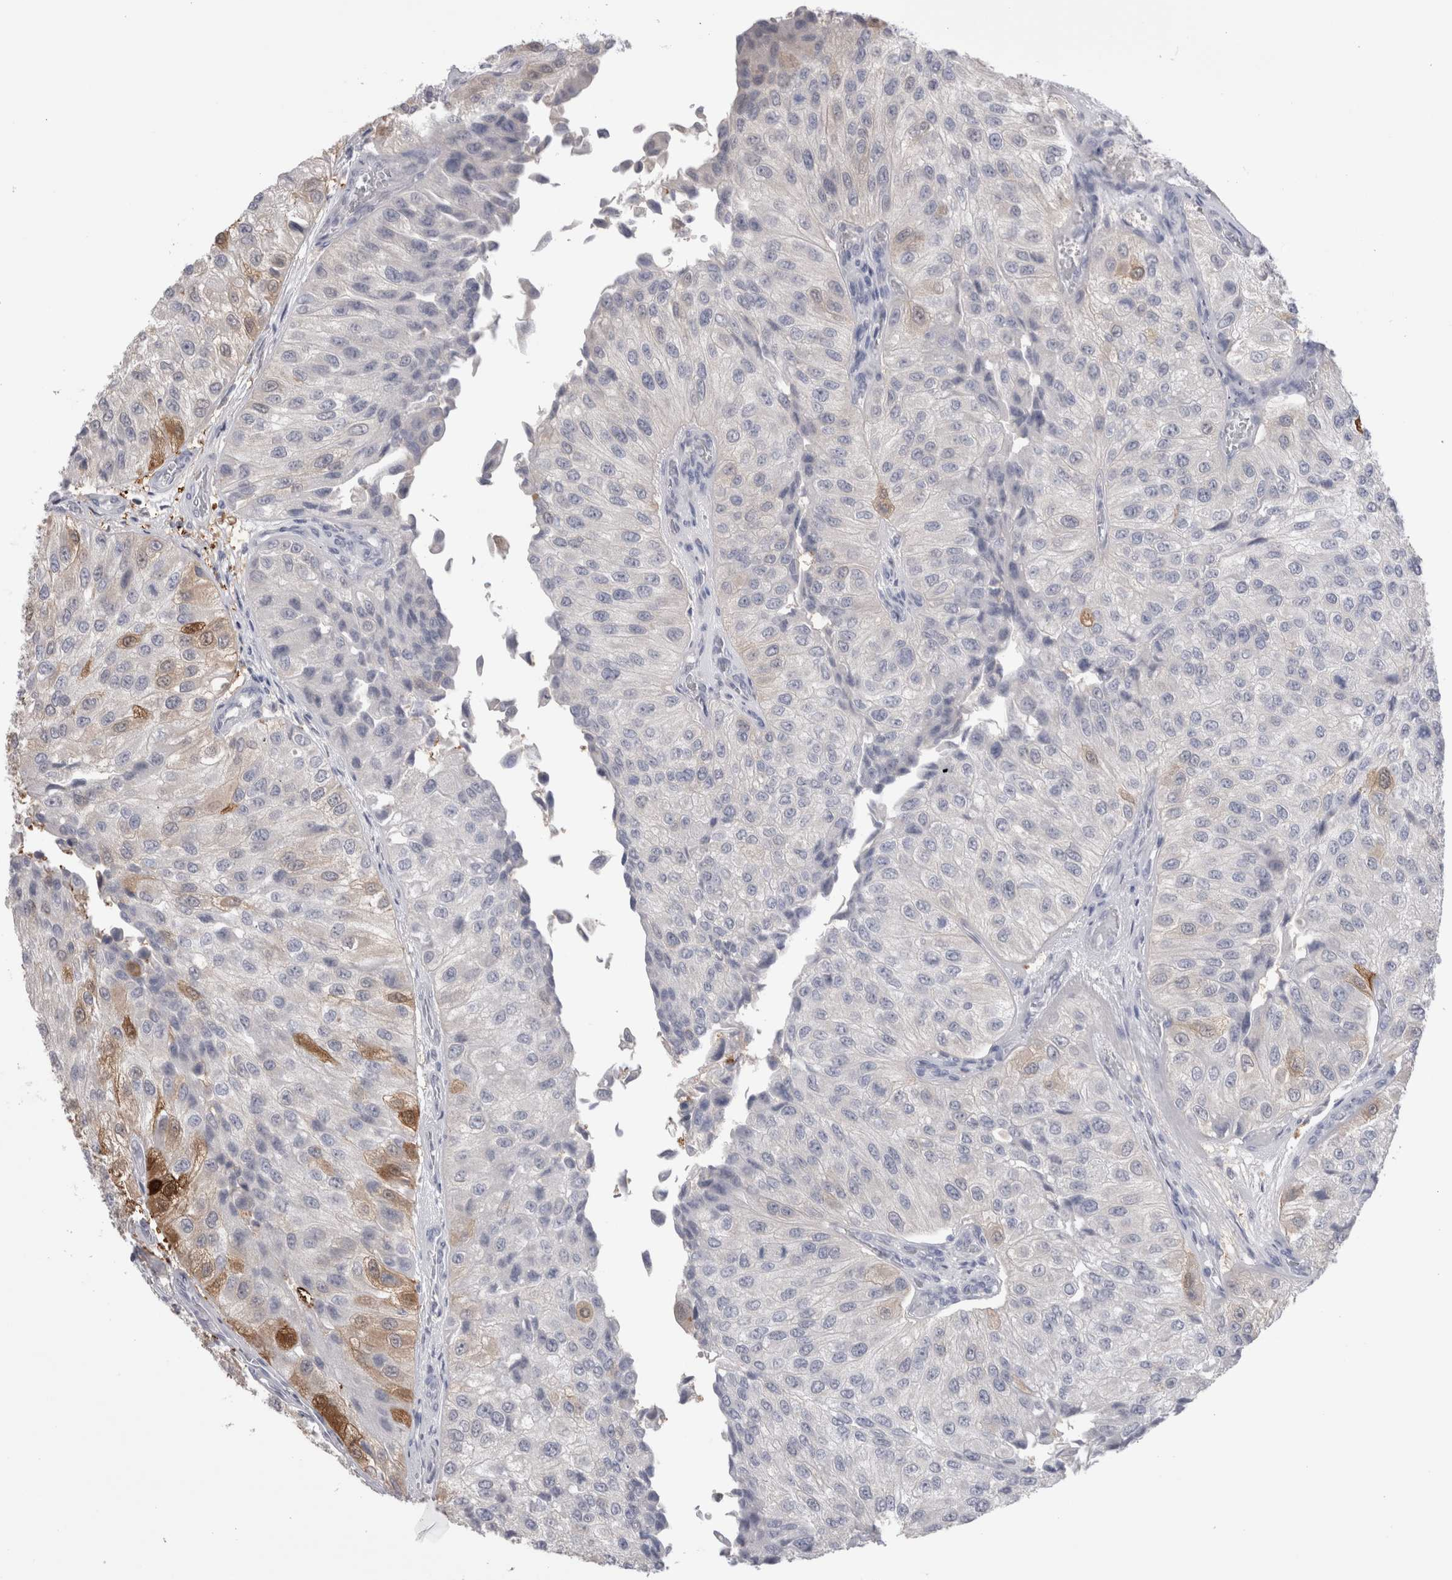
{"staining": {"intensity": "strong", "quantity": "<25%", "location": "cytoplasmic/membranous"}, "tissue": "urothelial cancer", "cell_type": "Tumor cells", "image_type": "cancer", "snomed": [{"axis": "morphology", "description": "Urothelial carcinoma, High grade"}, {"axis": "topography", "description": "Kidney"}, {"axis": "topography", "description": "Urinary bladder"}], "caption": "High-magnification brightfield microscopy of urothelial cancer stained with DAB (3,3'-diaminobenzidine) (brown) and counterstained with hematoxylin (blue). tumor cells exhibit strong cytoplasmic/membranous expression is present in approximately<25% of cells. (brown staining indicates protein expression, while blue staining denotes nuclei).", "gene": "SUCNR1", "patient": {"sex": "male", "age": 77}}